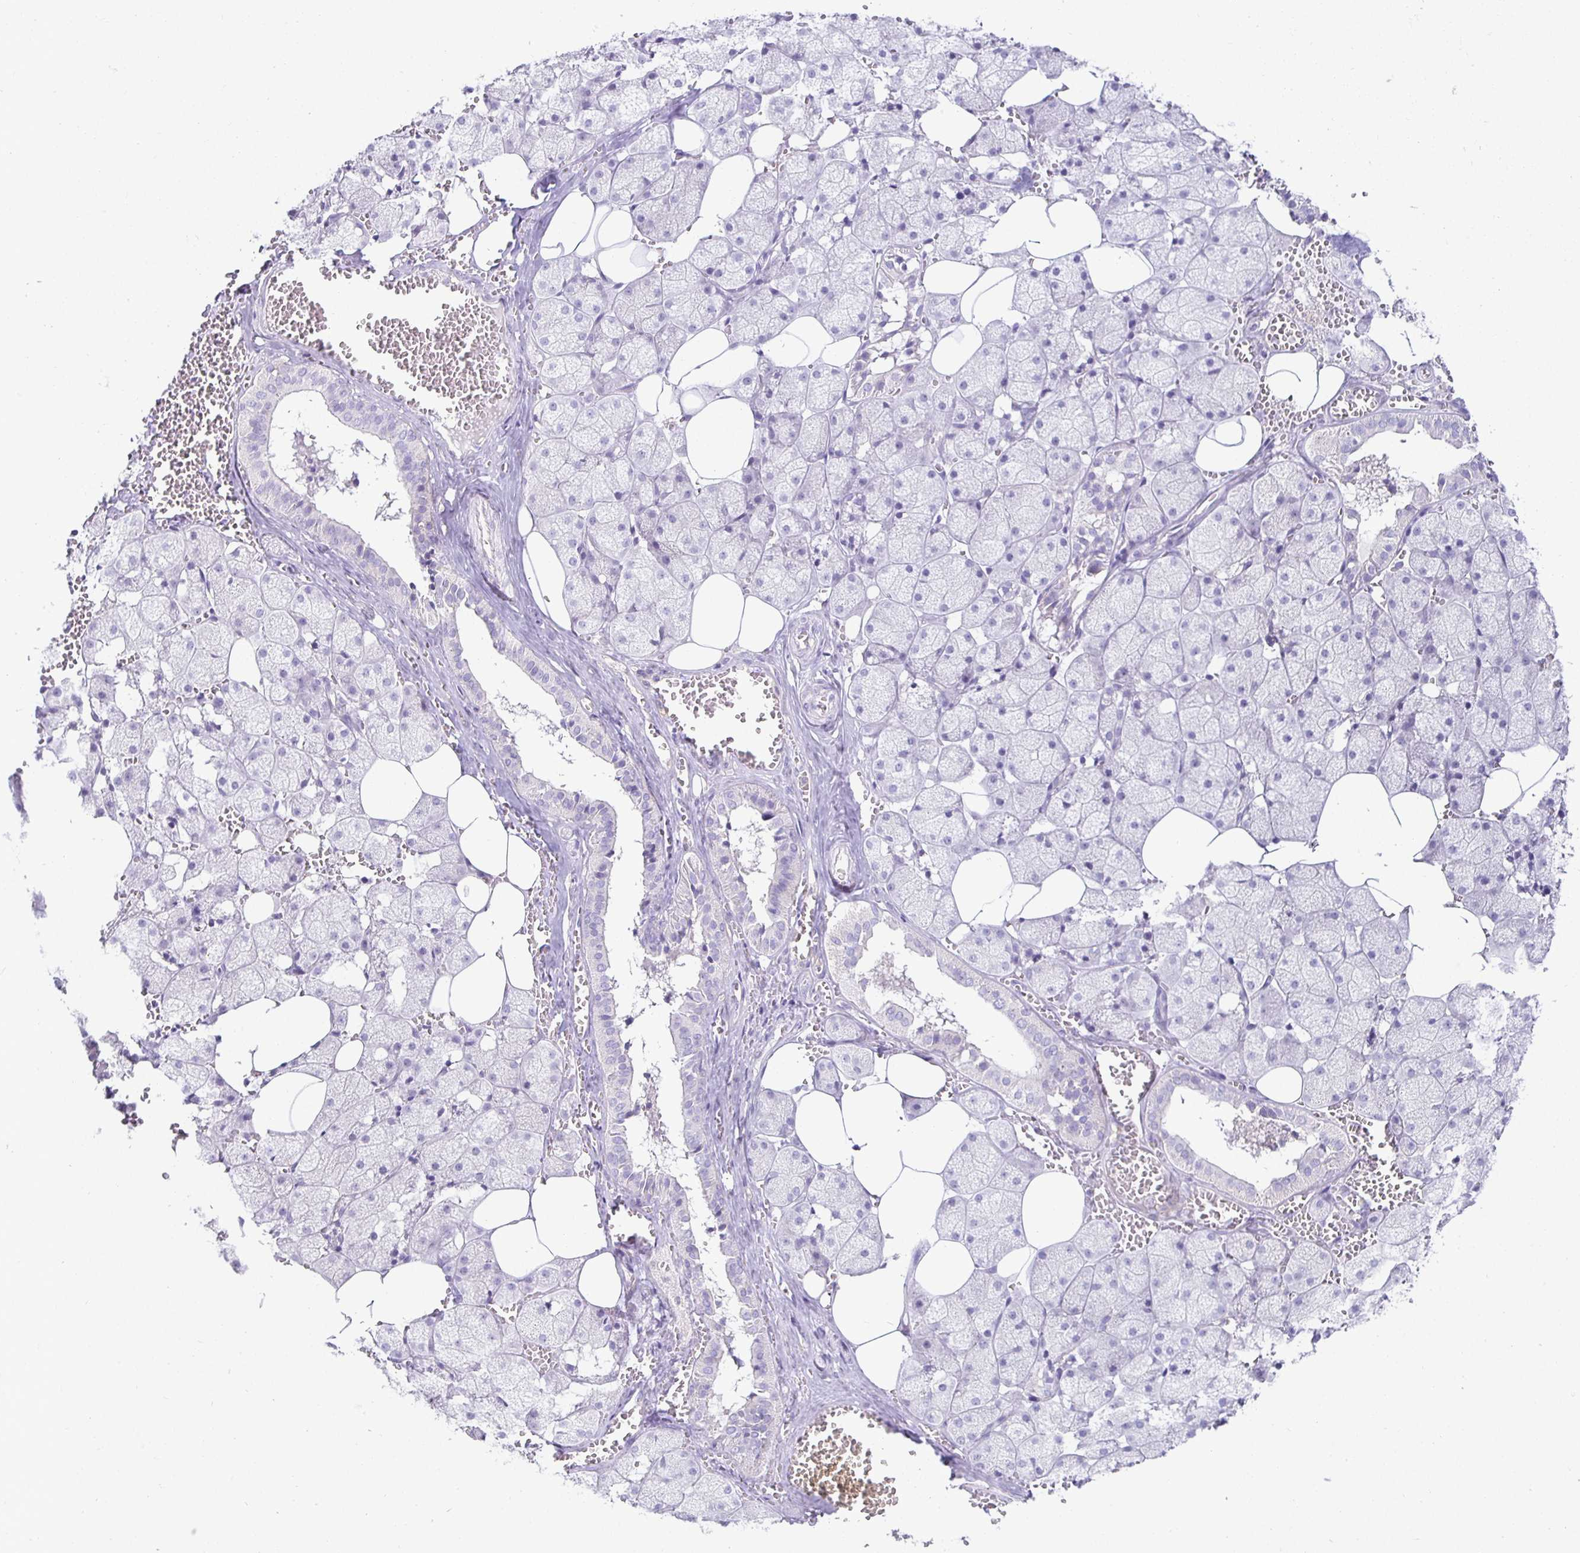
{"staining": {"intensity": "negative", "quantity": "none", "location": "none"}, "tissue": "salivary gland", "cell_type": "Glandular cells", "image_type": "normal", "snomed": [{"axis": "morphology", "description": "Normal tissue, NOS"}, {"axis": "topography", "description": "Salivary gland"}, {"axis": "topography", "description": "Peripheral nerve tissue"}], "caption": "Glandular cells are negative for brown protein staining in normal salivary gland. Nuclei are stained in blue.", "gene": "SIRPA", "patient": {"sex": "male", "age": 38}}